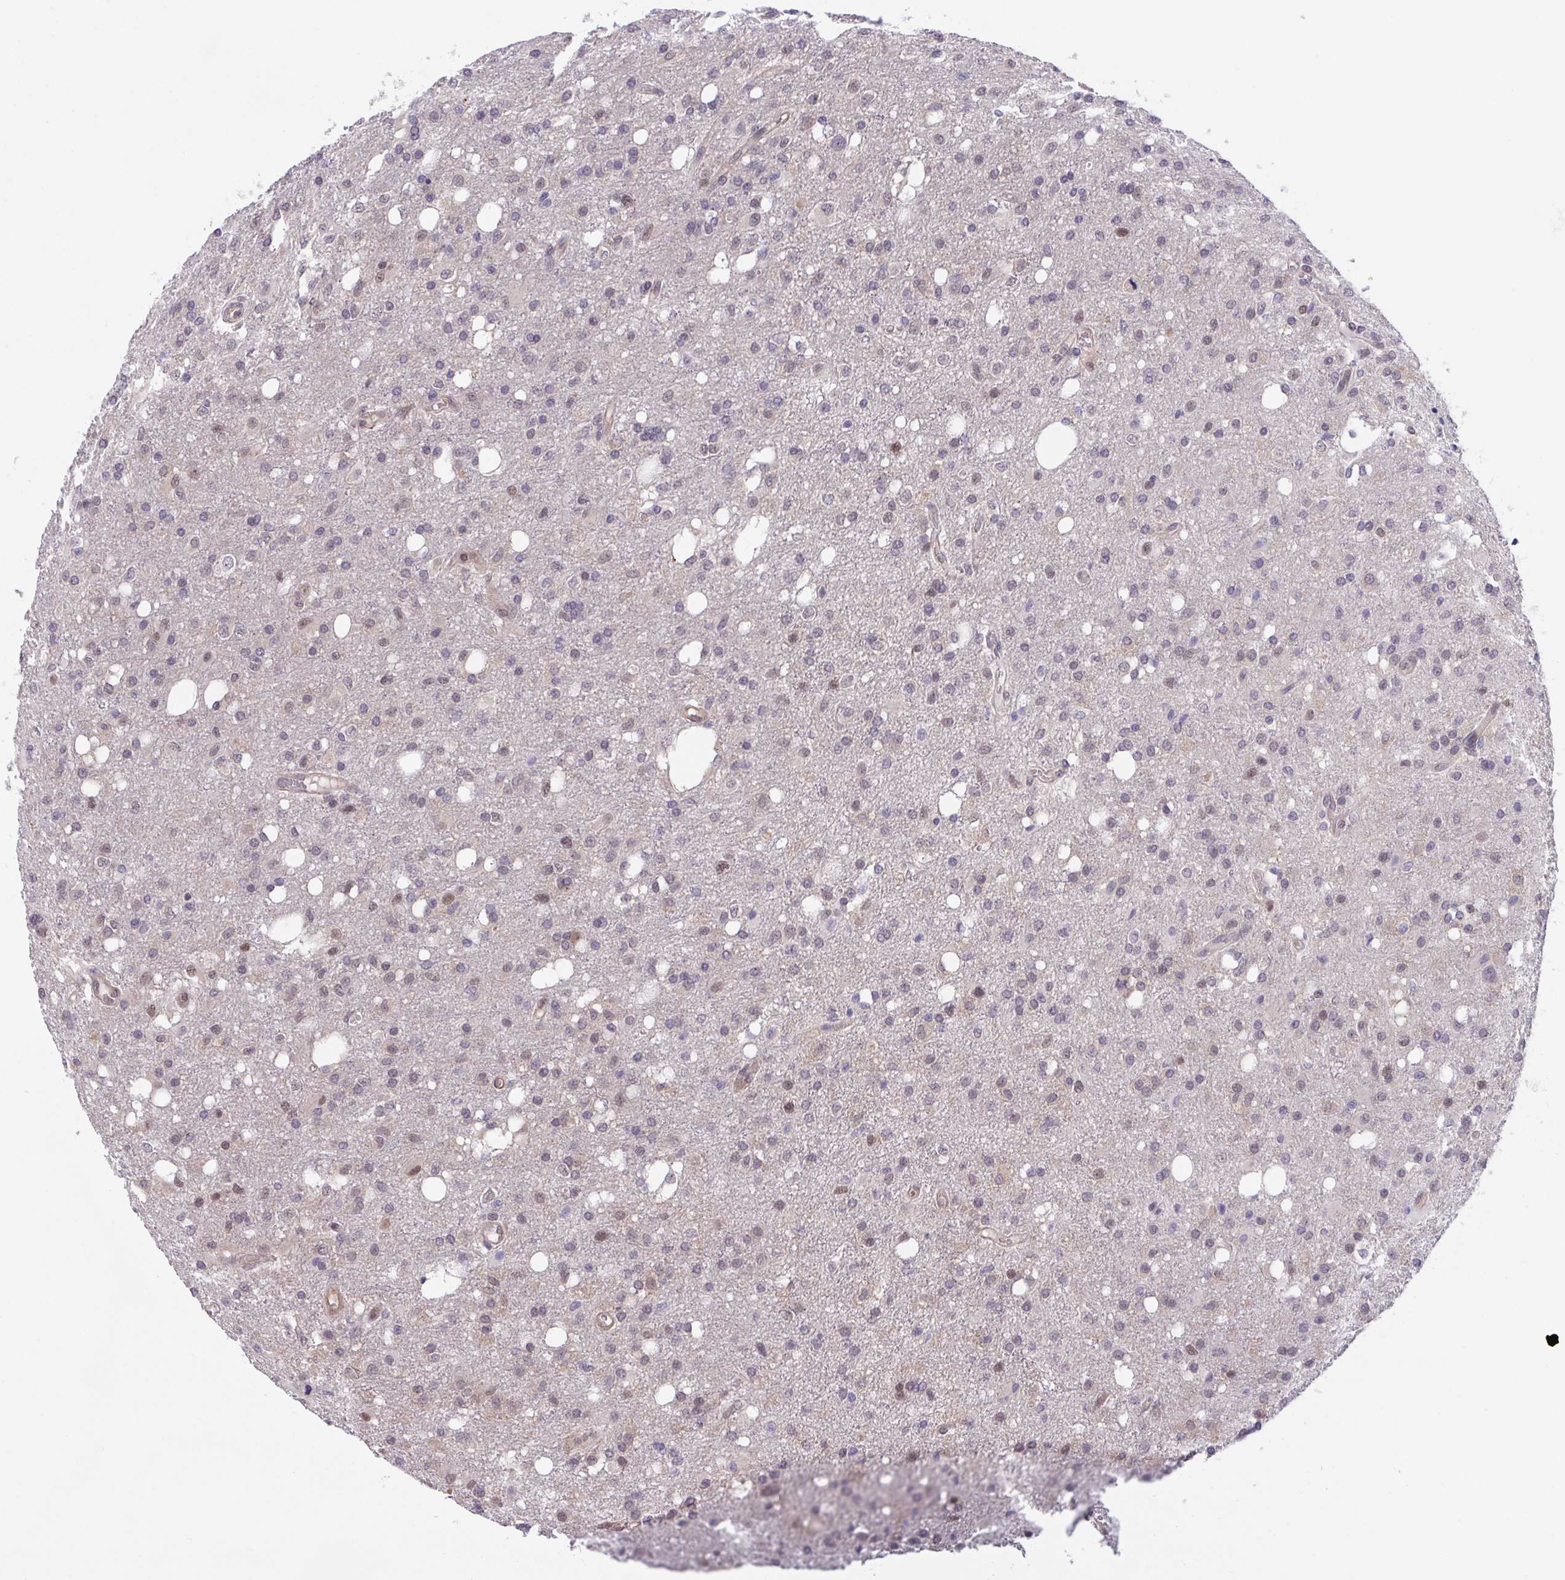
{"staining": {"intensity": "moderate", "quantity": "<25%", "location": "nuclear"}, "tissue": "glioma", "cell_type": "Tumor cells", "image_type": "cancer", "snomed": [{"axis": "morphology", "description": "Glioma, malignant, Low grade"}, {"axis": "topography", "description": "Brain"}], "caption": "The micrograph reveals a brown stain indicating the presence of a protein in the nuclear of tumor cells in malignant low-grade glioma. Using DAB (brown) and hematoxylin (blue) stains, captured at high magnification using brightfield microscopy.", "gene": "ZNF444", "patient": {"sex": "female", "age": 58}}